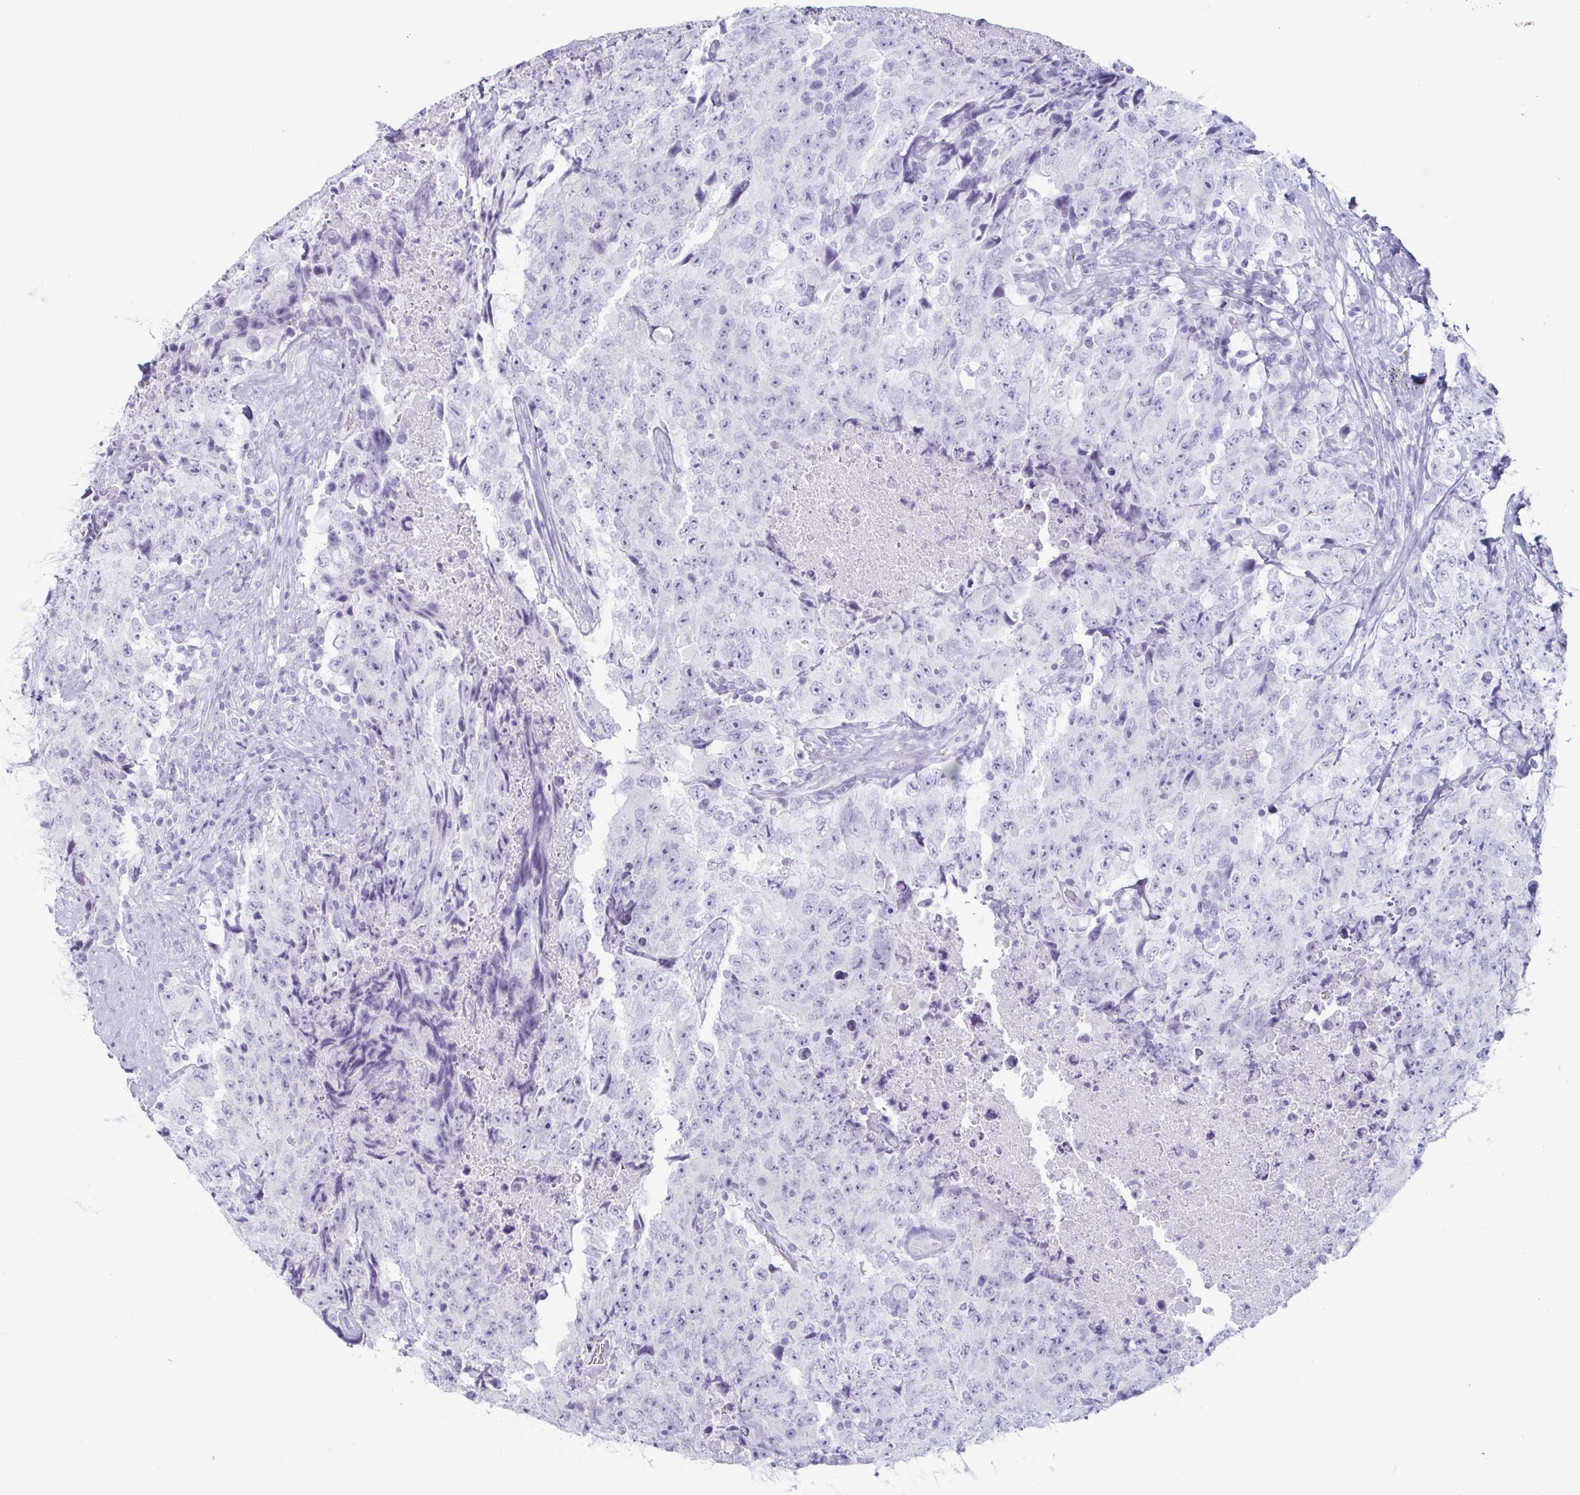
{"staining": {"intensity": "negative", "quantity": "none", "location": "none"}, "tissue": "testis cancer", "cell_type": "Tumor cells", "image_type": "cancer", "snomed": [{"axis": "morphology", "description": "Carcinoma, Embryonal, NOS"}, {"axis": "topography", "description": "Testis"}], "caption": "Embryonal carcinoma (testis) stained for a protein using IHC exhibits no positivity tumor cells.", "gene": "ENKUR", "patient": {"sex": "male", "age": 24}}